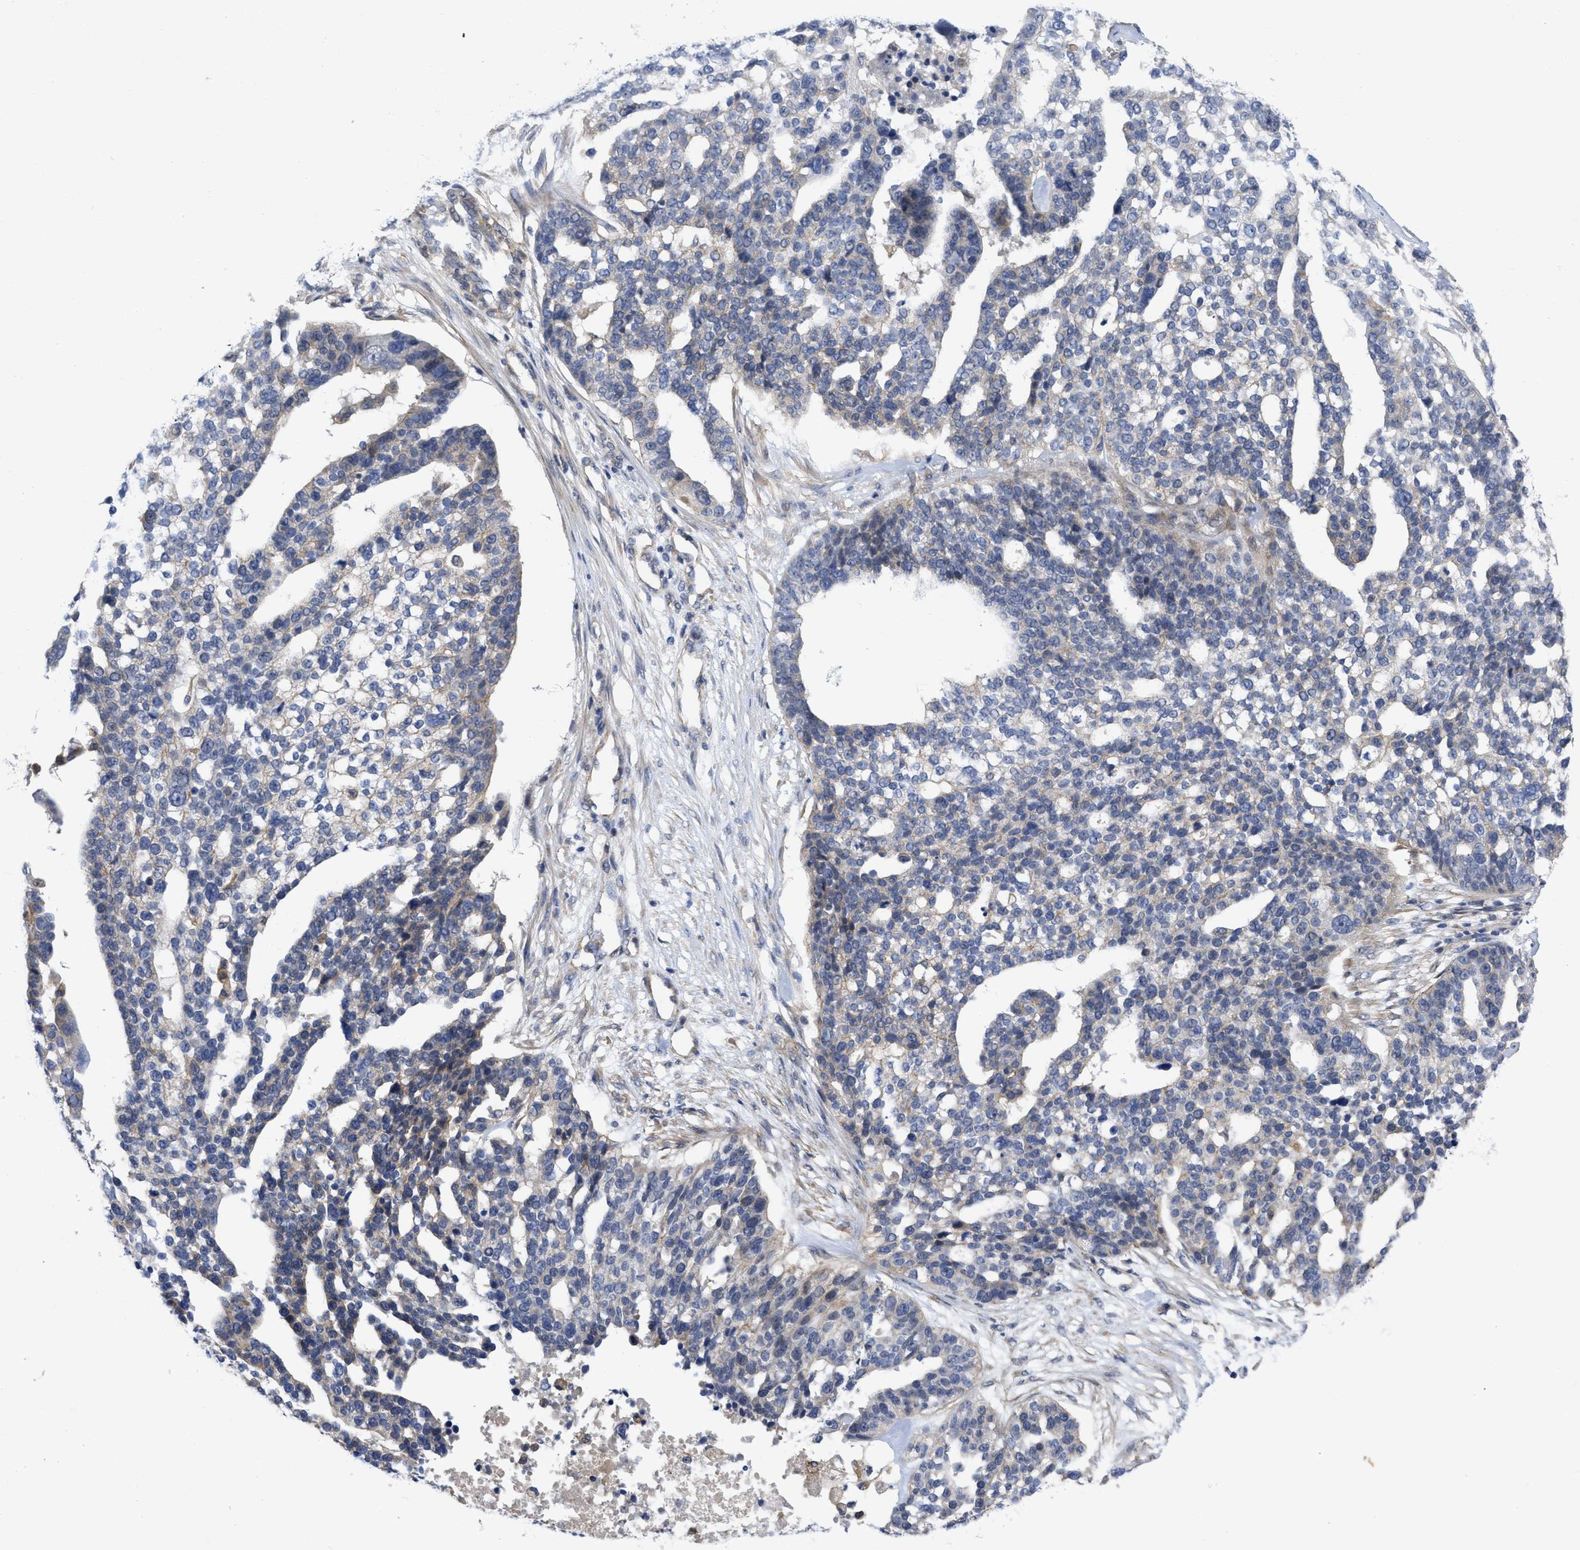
{"staining": {"intensity": "weak", "quantity": "<25%", "location": "cytoplasmic/membranous"}, "tissue": "ovarian cancer", "cell_type": "Tumor cells", "image_type": "cancer", "snomed": [{"axis": "morphology", "description": "Cystadenocarcinoma, serous, NOS"}, {"axis": "topography", "description": "Ovary"}], "caption": "Ovarian cancer stained for a protein using immunohistochemistry (IHC) demonstrates no positivity tumor cells.", "gene": "ARHGEF26", "patient": {"sex": "female", "age": 59}}